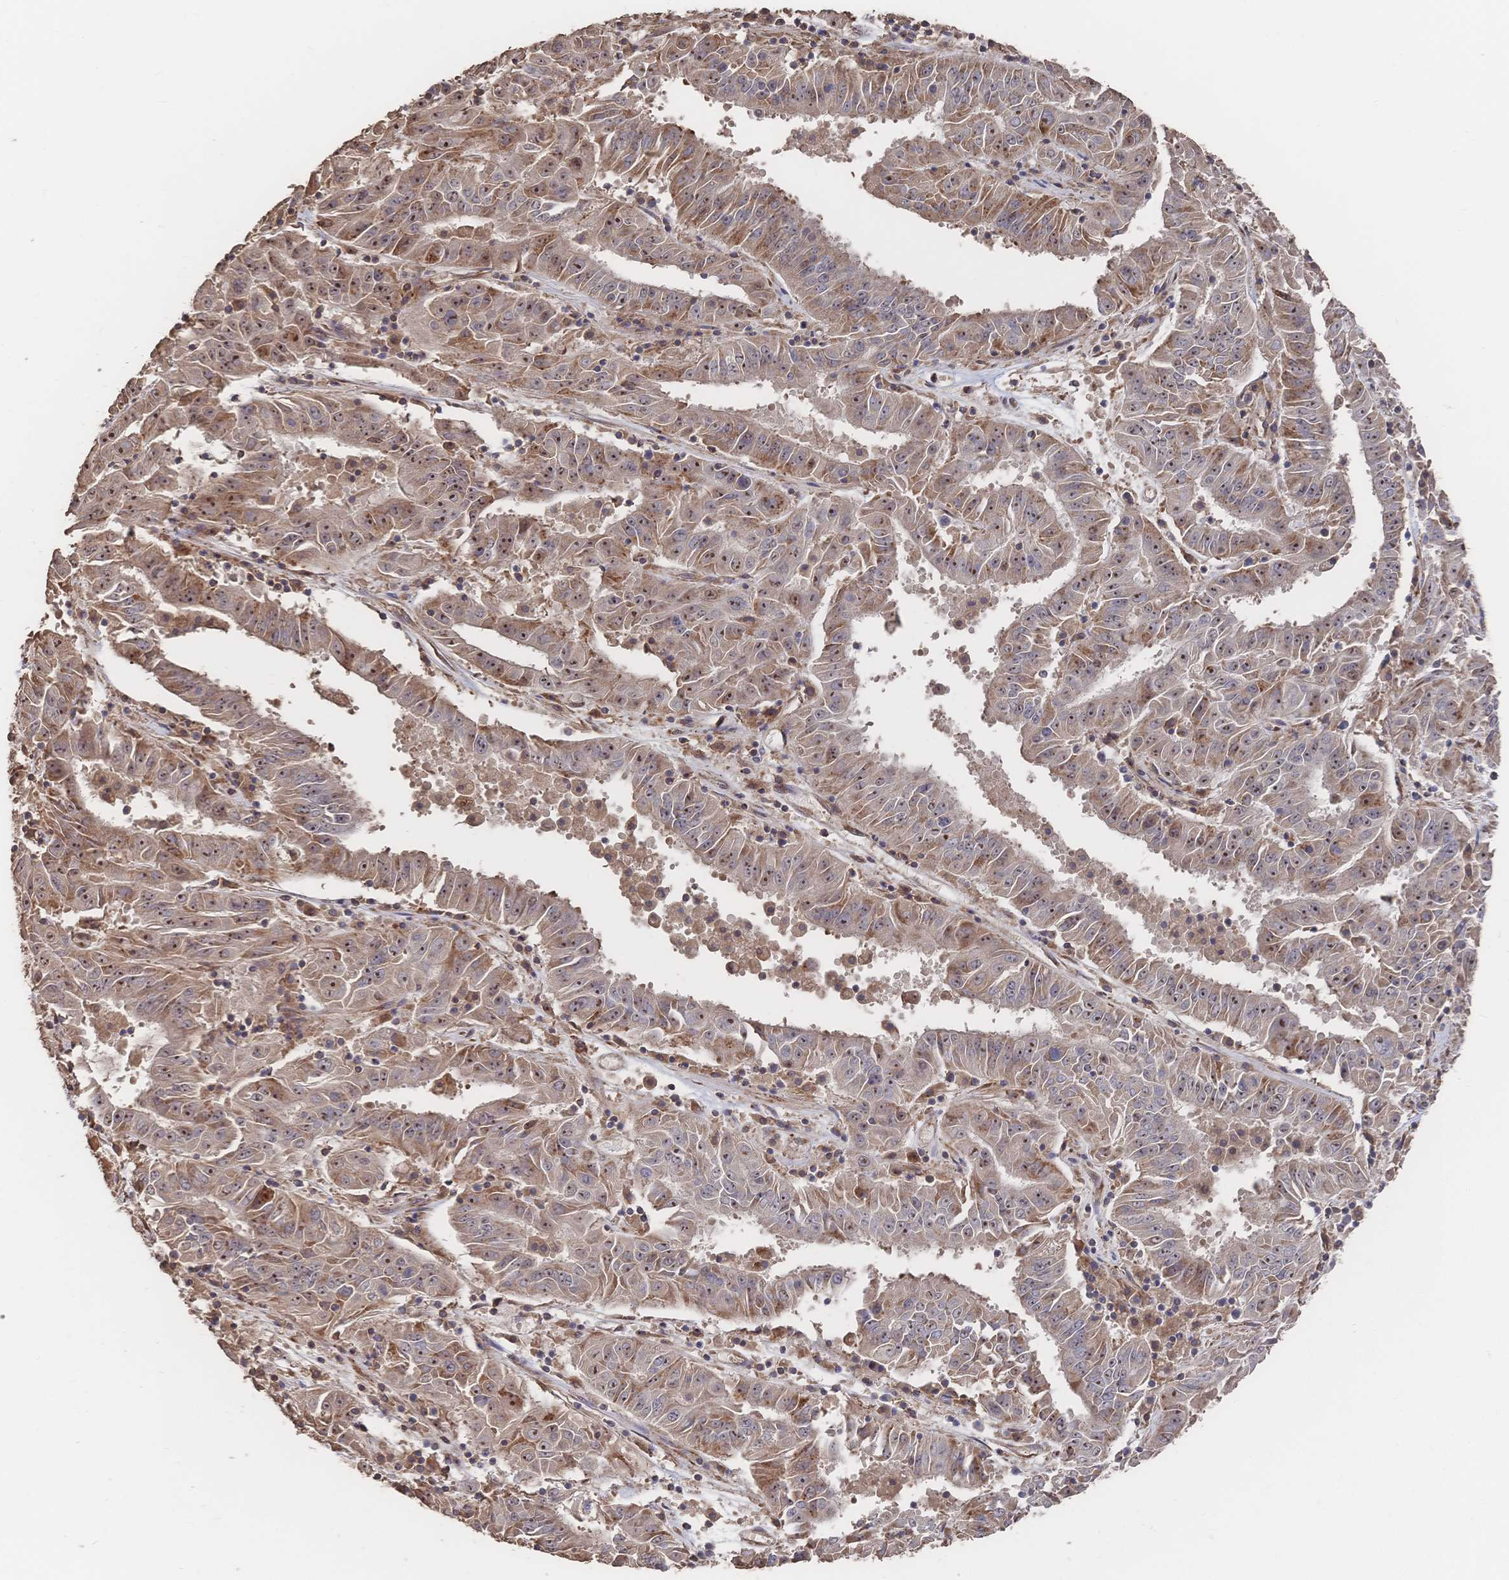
{"staining": {"intensity": "moderate", "quantity": ">75%", "location": "cytoplasmic/membranous,nuclear"}, "tissue": "pancreatic cancer", "cell_type": "Tumor cells", "image_type": "cancer", "snomed": [{"axis": "morphology", "description": "Adenocarcinoma, NOS"}, {"axis": "topography", "description": "Pancreas"}], "caption": "Immunohistochemistry staining of adenocarcinoma (pancreatic), which shows medium levels of moderate cytoplasmic/membranous and nuclear staining in about >75% of tumor cells indicating moderate cytoplasmic/membranous and nuclear protein staining. The staining was performed using DAB (3,3'-diaminobenzidine) (brown) for protein detection and nuclei were counterstained in hematoxylin (blue).", "gene": "DNAJA4", "patient": {"sex": "male", "age": 63}}